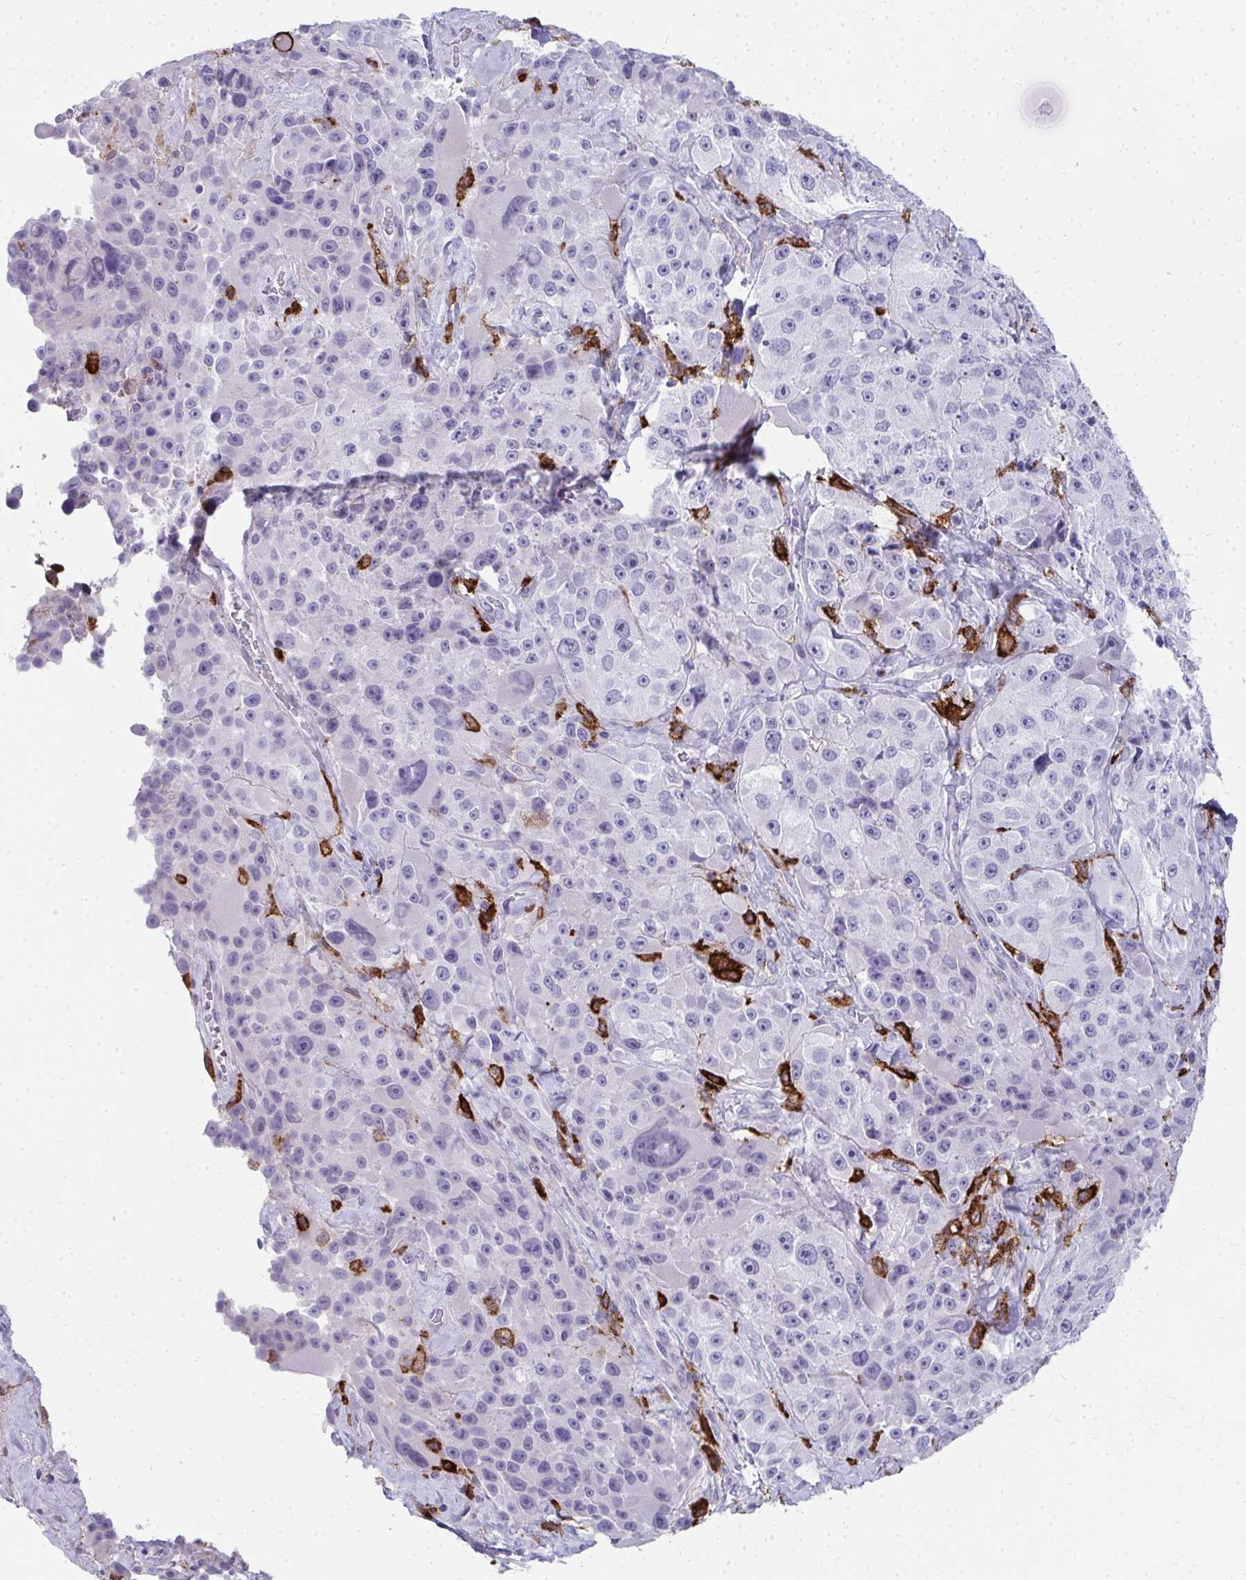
{"staining": {"intensity": "negative", "quantity": "none", "location": "none"}, "tissue": "melanoma", "cell_type": "Tumor cells", "image_type": "cancer", "snomed": [{"axis": "morphology", "description": "Malignant melanoma, Metastatic site"}, {"axis": "topography", "description": "Lymph node"}], "caption": "A high-resolution micrograph shows immunohistochemistry (IHC) staining of malignant melanoma (metastatic site), which displays no significant positivity in tumor cells. (Brightfield microscopy of DAB (3,3'-diaminobenzidine) immunohistochemistry at high magnification).", "gene": "CD163", "patient": {"sex": "male", "age": 62}}